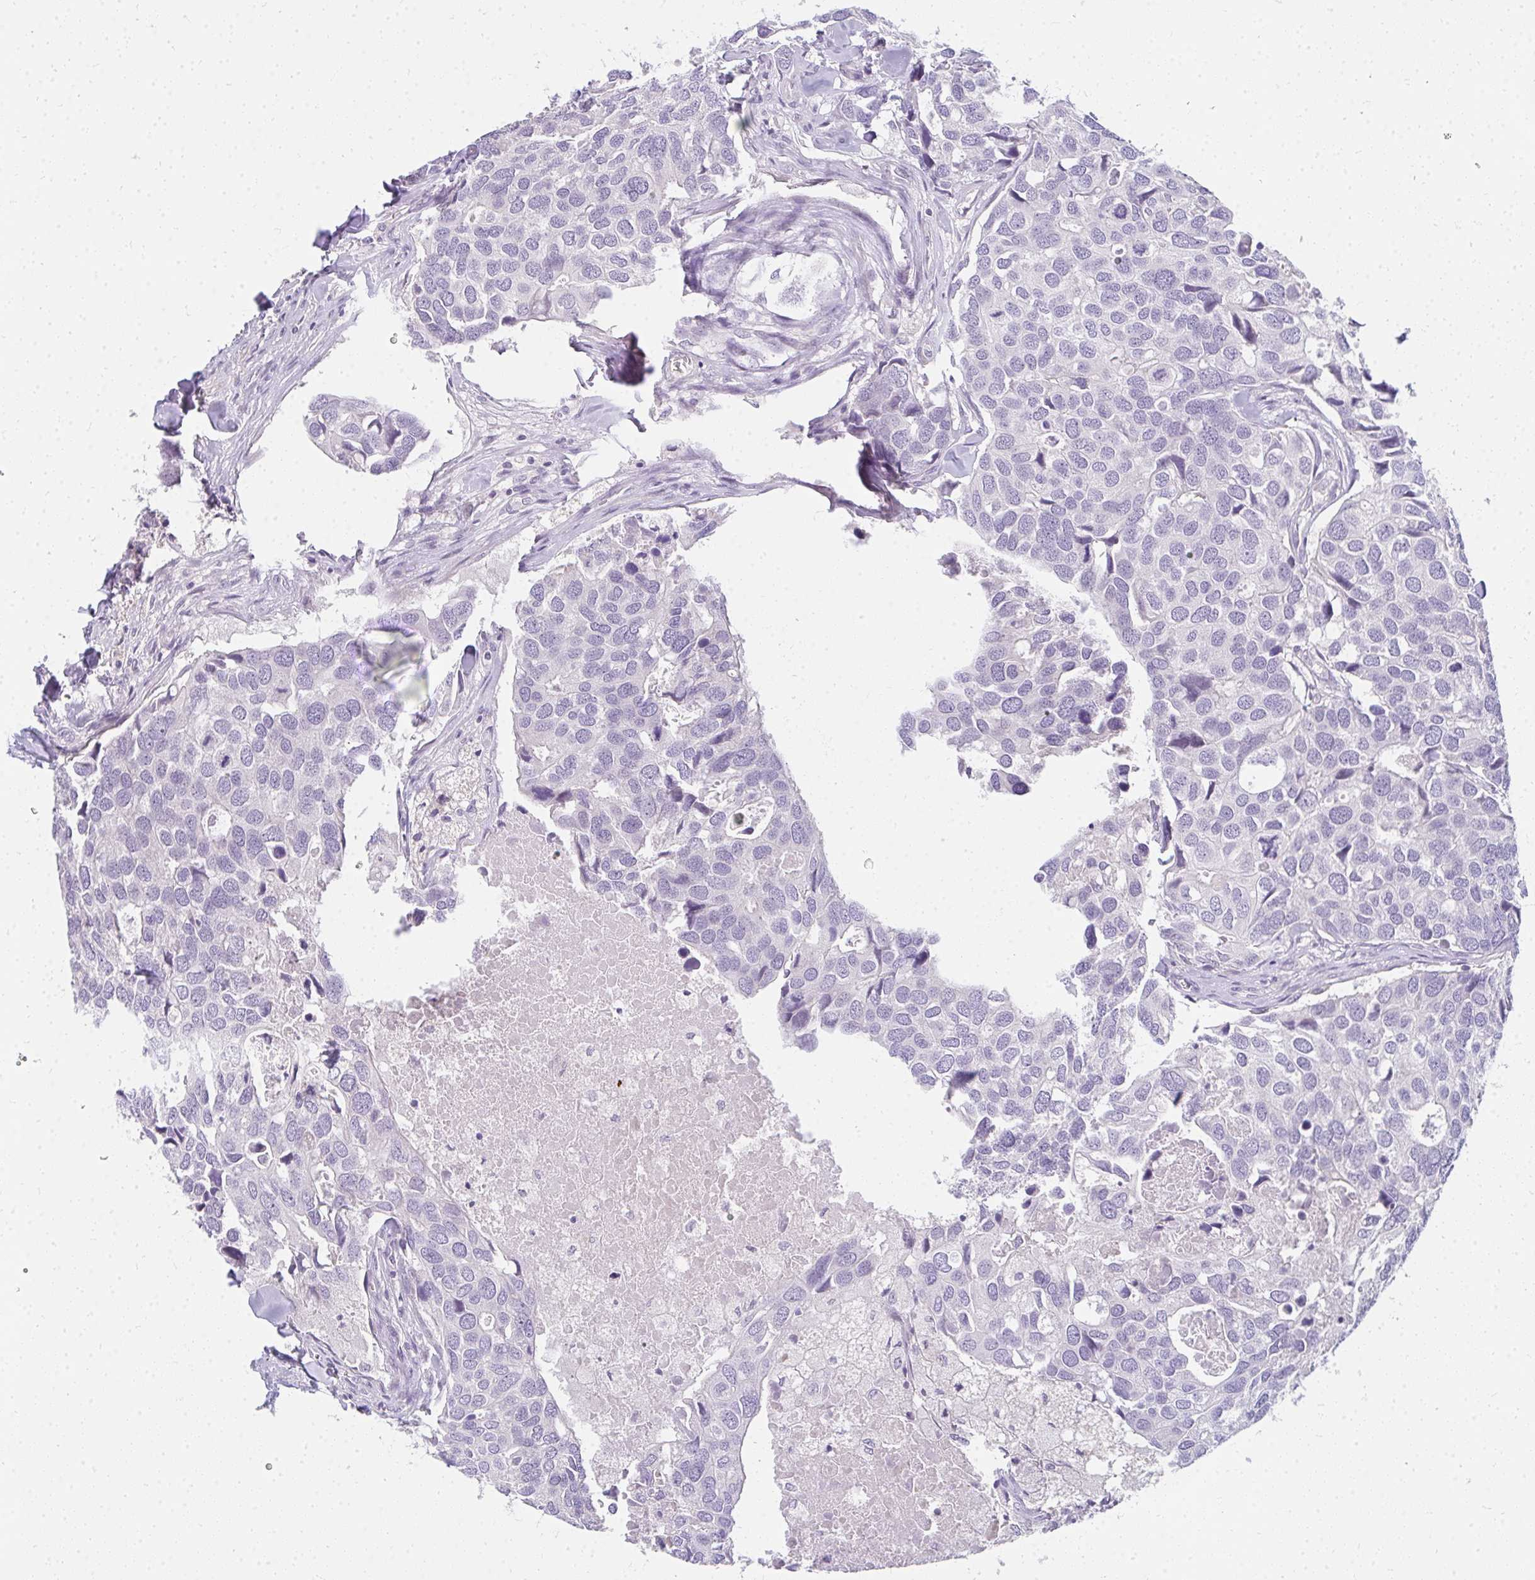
{"staining": {"intensity": "negative", "quantity": "none", "location": "none"}, "tissue": "breast cancer", "cell_type": "Tumor cells", "image_type": "cancer", "snomed": [{"axis": "morphology", "description": "Duct carcinoma"}, {"axis": "topography", "description": "Breast"}], "caption": "Immunohistochemical staining of breast cancer (invasive ductal carcinoma) exhibits no significant positivity in tumor cells.", "gene": "PPP1R3G", "patient": {"sex": "female", "age": 83}}